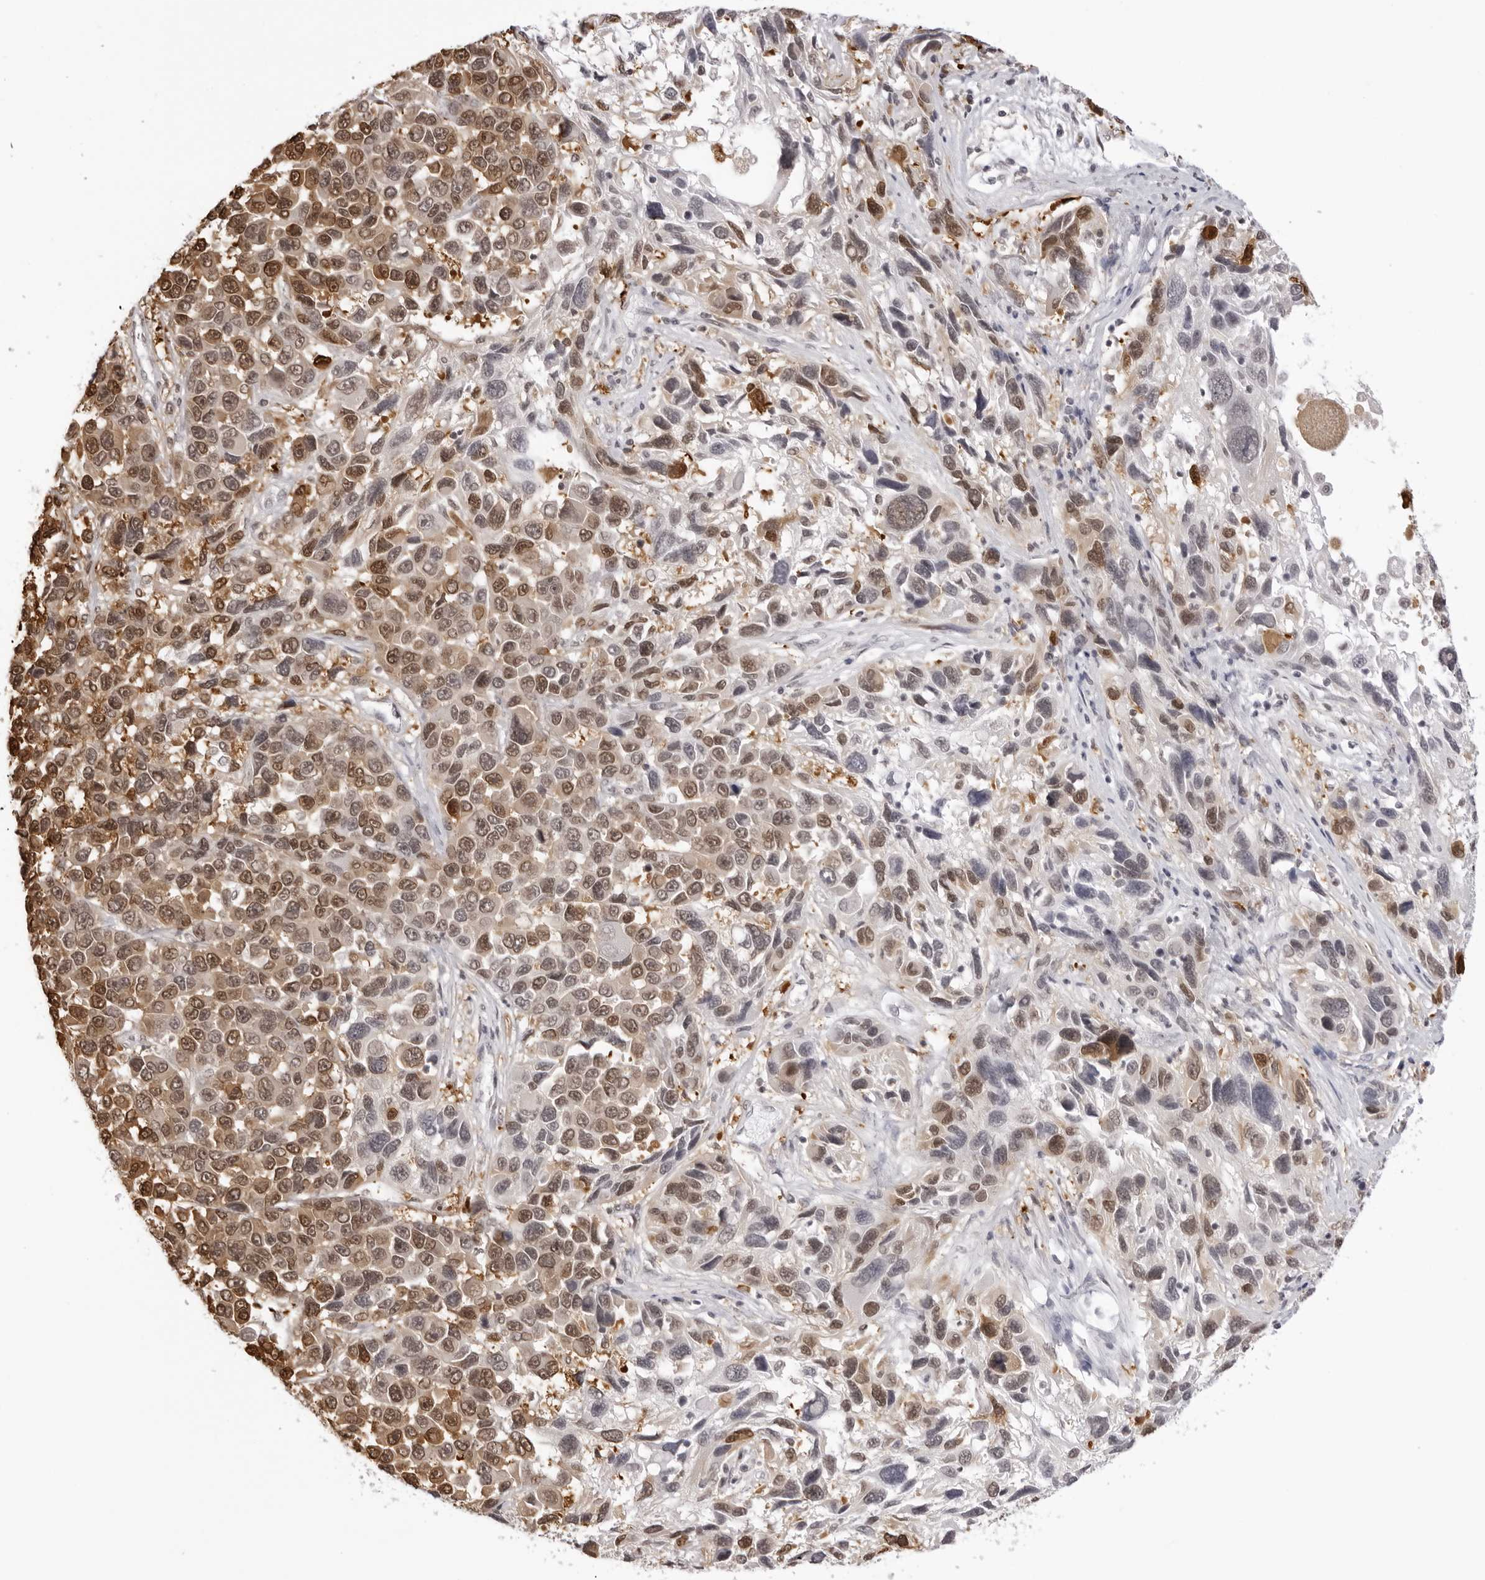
{"staining": {"intensity": "moderate", "quantity": ">75%", "location": "nuclear"}, "tissue": "melanoma", "cell_type": "Tumor cells", "image_type": "cancer", "snomed": [{"axis": "morphology", "description": "Malignant melanoma, NOS"}, {"axis": "topography", "description": "Skin"}], "caption": "Brown immunohistochemical staining in malignant melanoma shows moderate nuclear positivity in approximately >75% of tumor cells.", "gene": "HSPA4", "patient": {"sex": "male", "age": 53}}